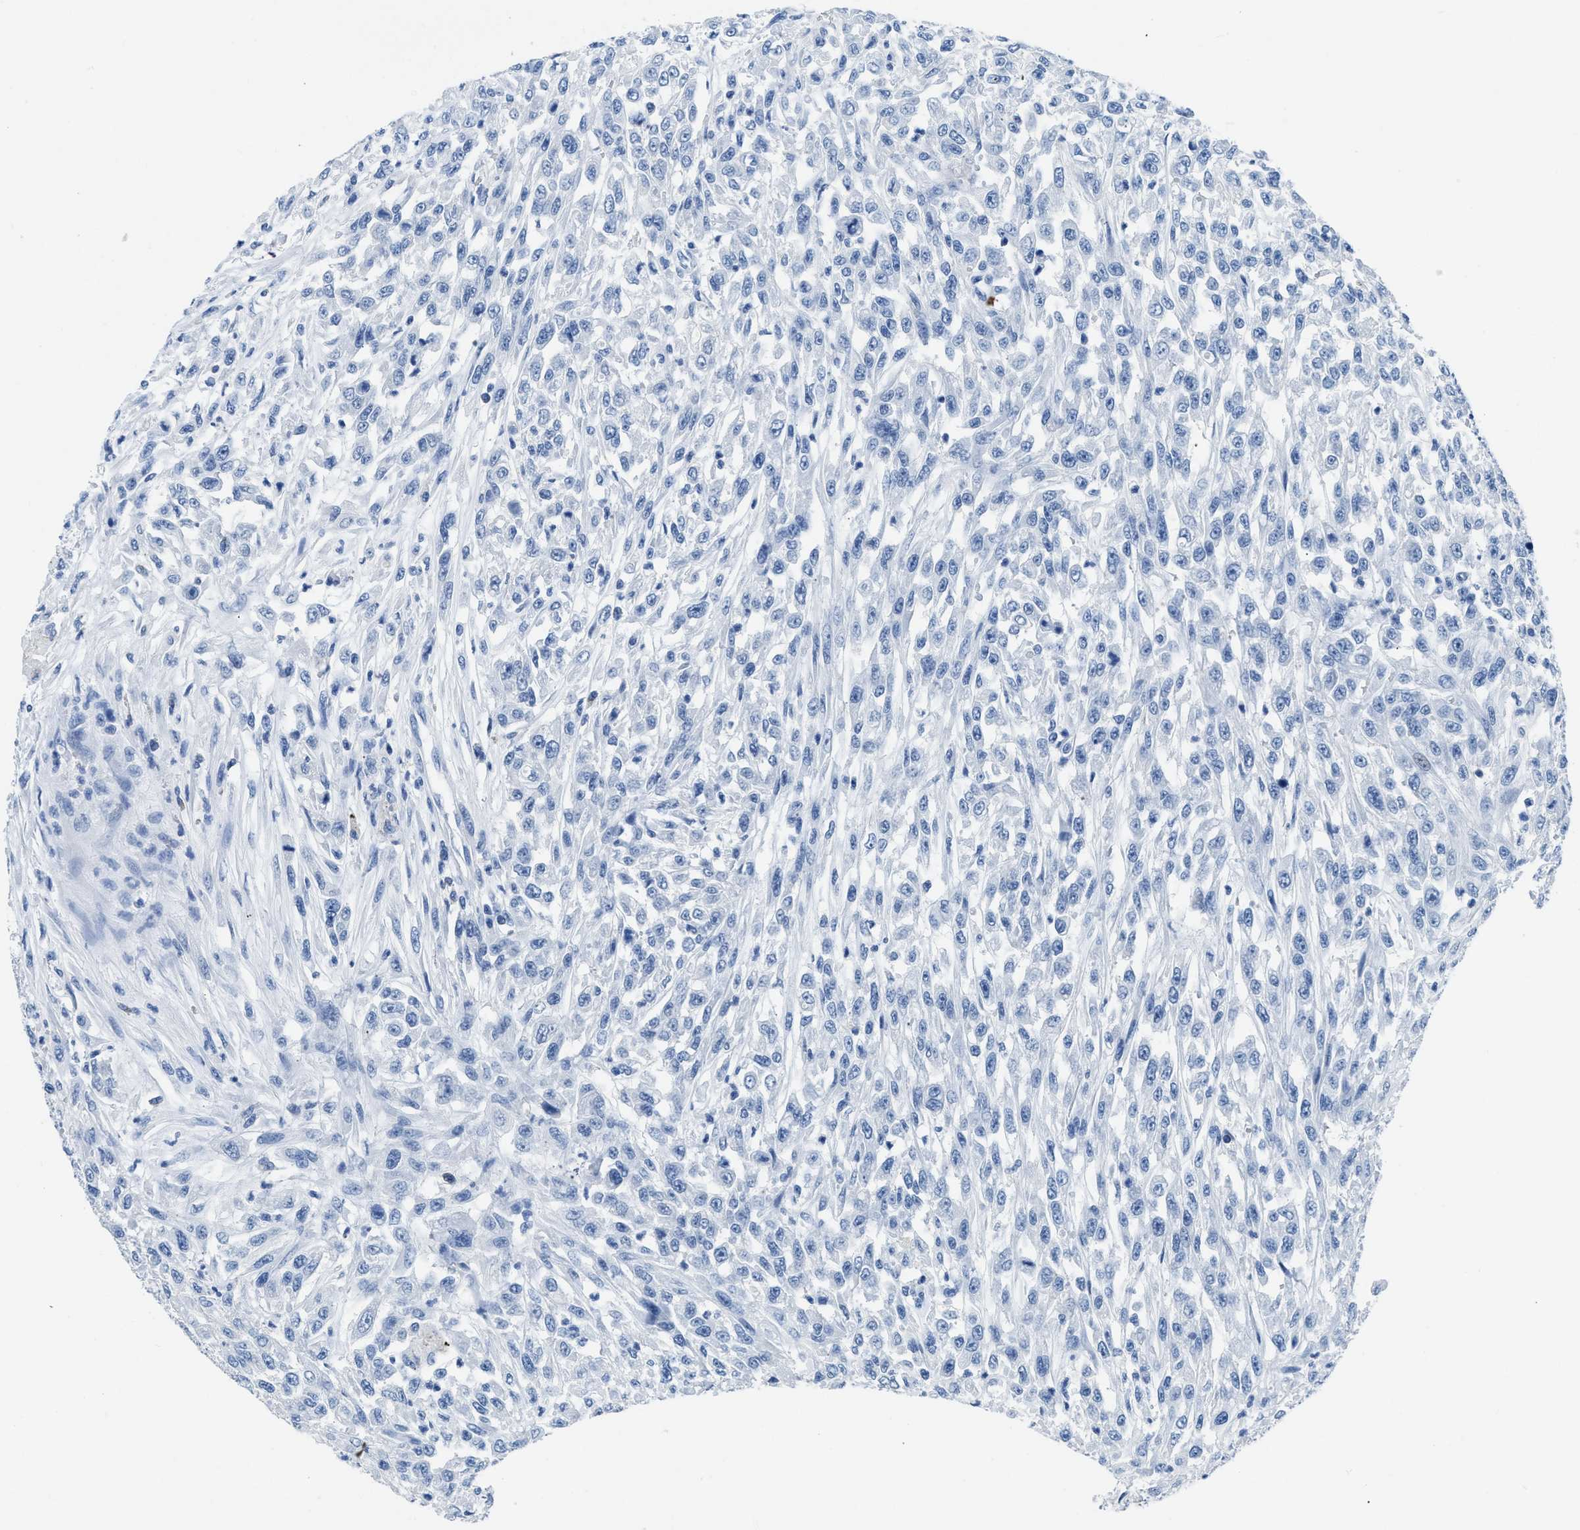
{"staining": {"intensity": "negative", "quantity": "none", "location": "none"}, "tissue": "urothelial cancer", "cell_type": "Tumor cells", "image_type": "cancer", "snomed": [{"axis": "morphology", "description": "Urothelial carcinoma, High grade"}, {"axis": "topography", "description": "Urinary bladder"}], "caption": "A high-resolution micrograph shows IHC staining of high-grade urothelial carcinoma, which displays no significant expression in tumor cells.", "gene": "NFATC2", "patient": {"sex": "male", "age": 46}}